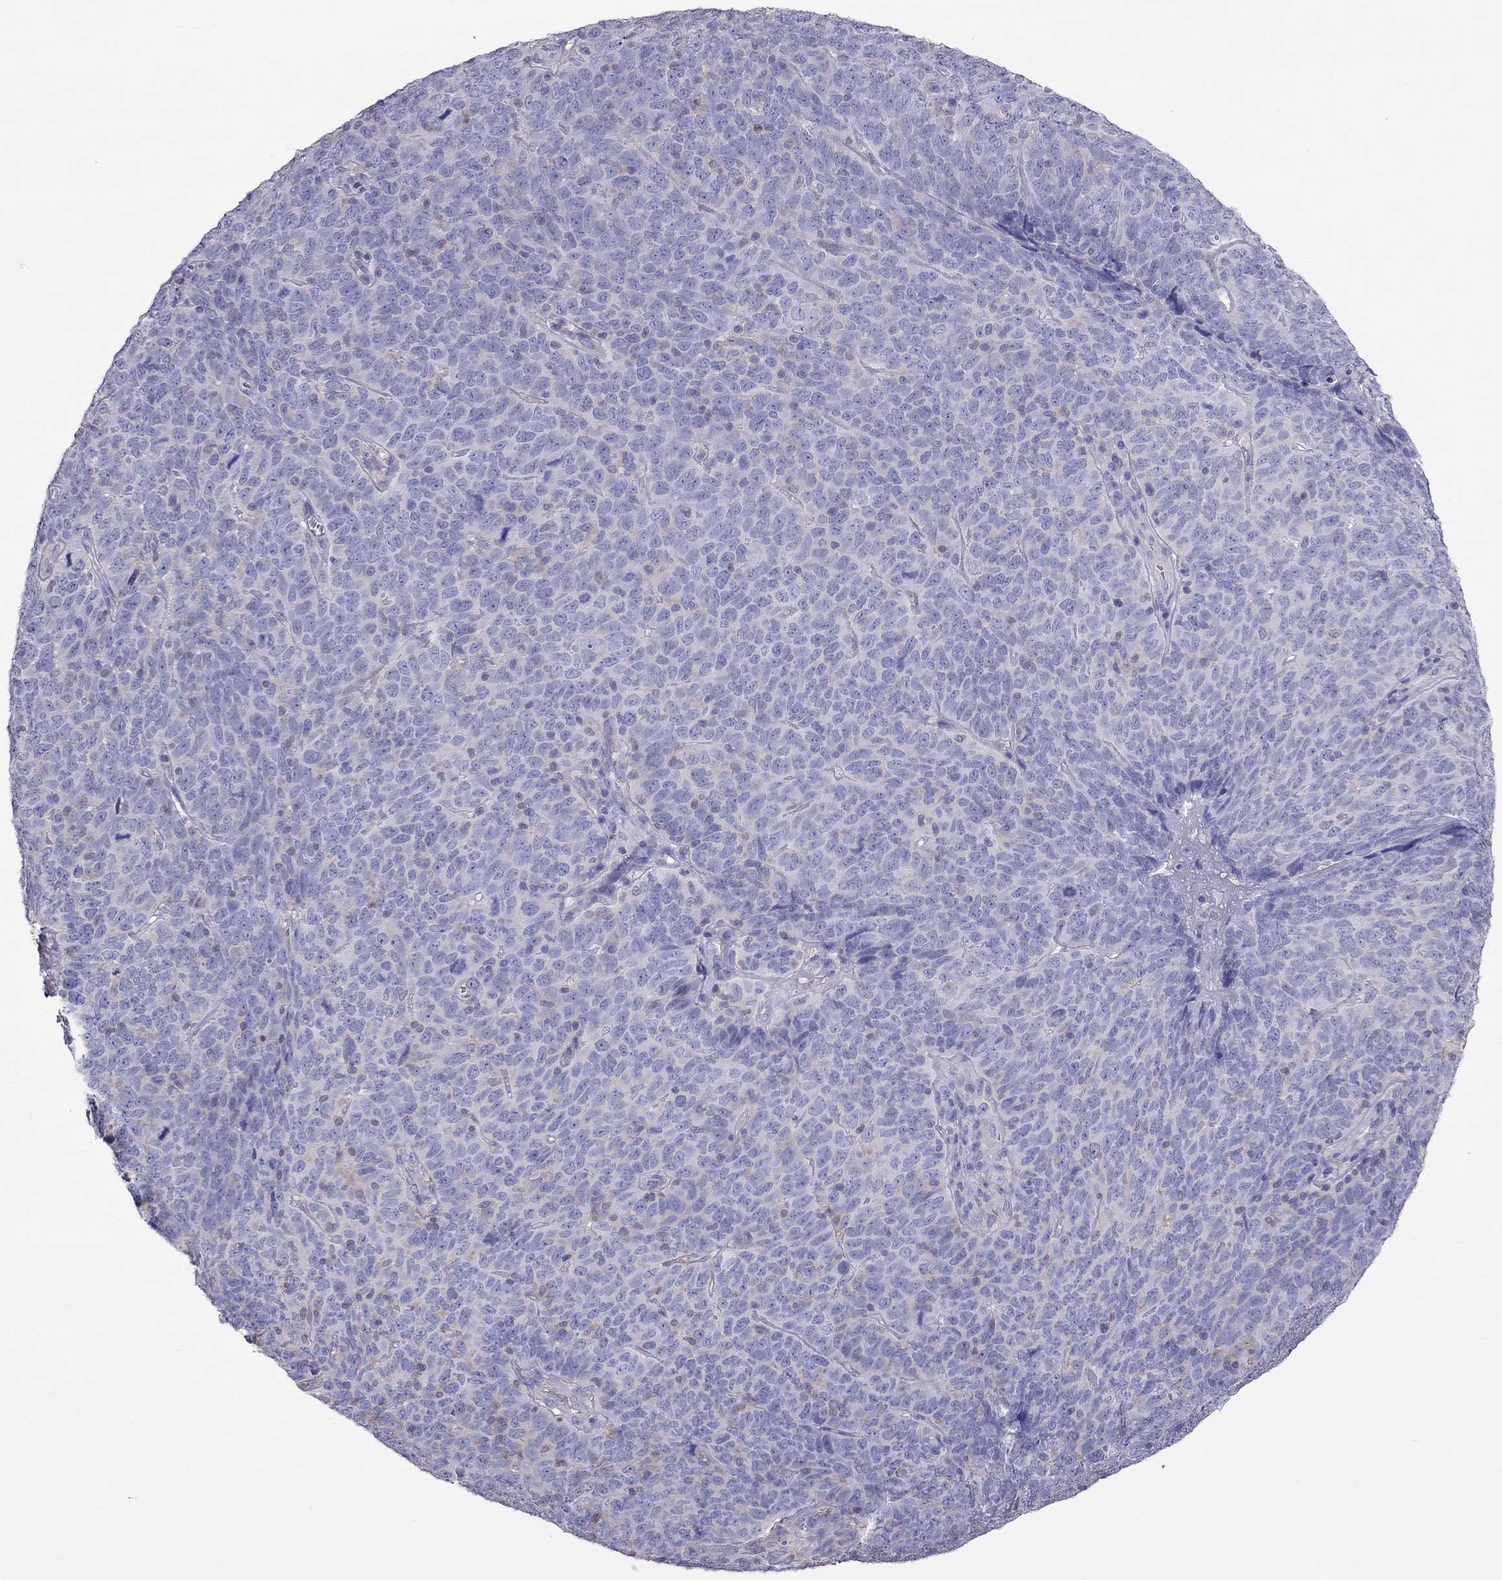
{"staining": {"intensity": "negative", "quantity": "none", "location": "none"}, "tissue": "skin cancer", "cell_type": "Tumor cells", "image_type": "cancer", "snomed": [{"axis": "morphology", "description": "Squamous cell carcinoma, NOS"}, {"axis": "topography", "description": "Skin"}, {"axis": "topography", "description": "Anal"}], "caption": "This image is of skin cancer stained with IHC to label a protein in brown with the nuclei are counter-stained blue. There is no positivity in tumor cells. (Stains: DAB (3,3'-diaminobenzidine) IHC with hematoxylin counter stain, Microscopy: brightfield microscopy at high magnification).", "gene": "TEX22", "patient": {"sex": "female", "age": 51}}